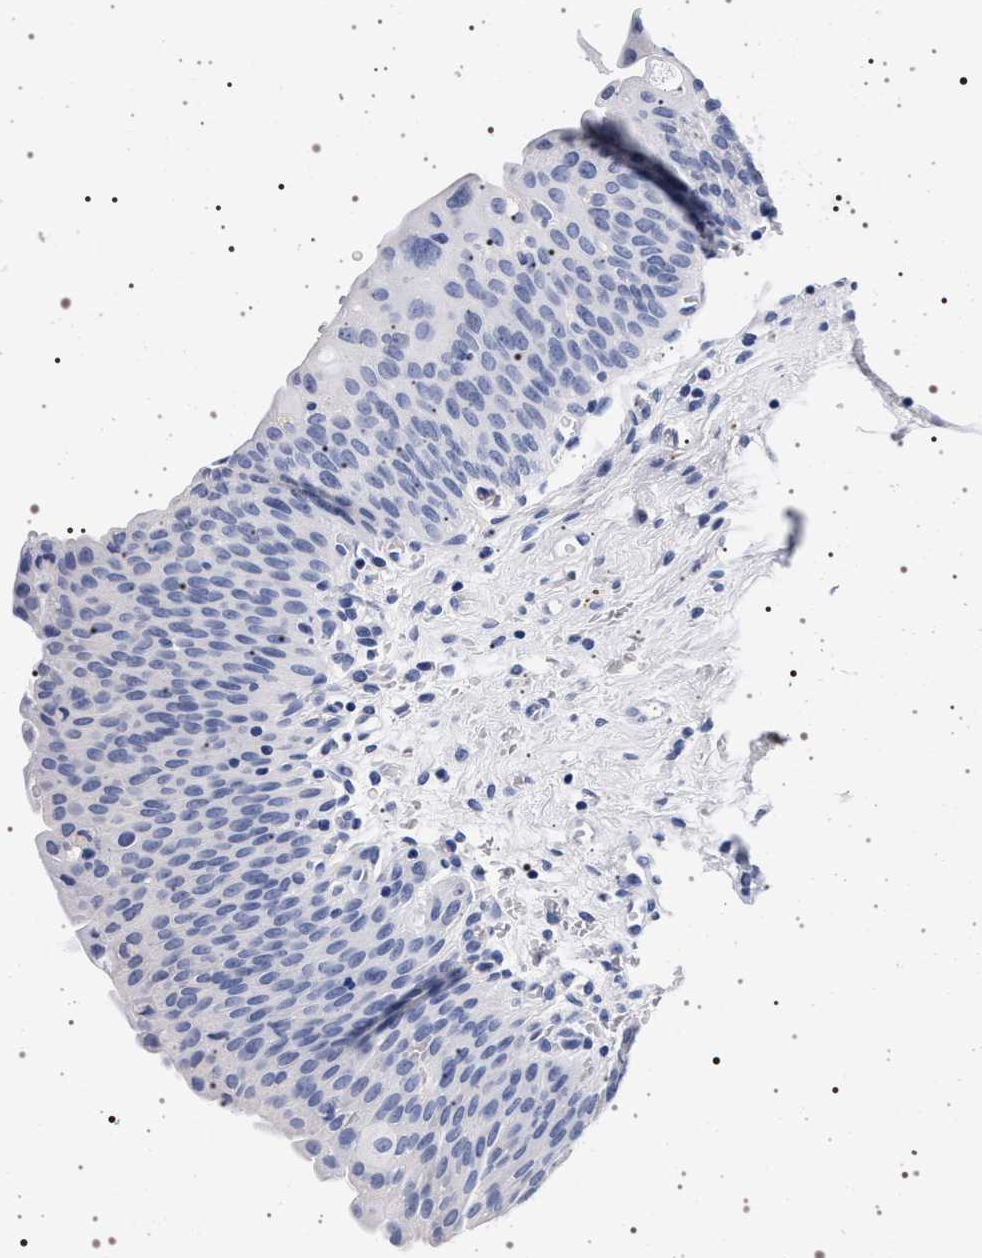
{"staining": {"intensity": "negative", "quantity": "none", "location": "none"}, "tissue": "urinary bladder", "cell_type": "Urothelial cells", "image_type": "normal", "snomed": [{"axis": "morphology", "description": "Normal tissue, NOS"}, {"axis": "morphology", "description": "Dysplasia, NOS"}, {"axis": "topography", "description": "Urinary bladder"}], "caption": "Immunohistochemical staining of unremarkable human urinary bladder demonstrates no significant positivity in urothelial cells.", "gene": "SYN1", "patient": {"sex": "male", "age": 35}}